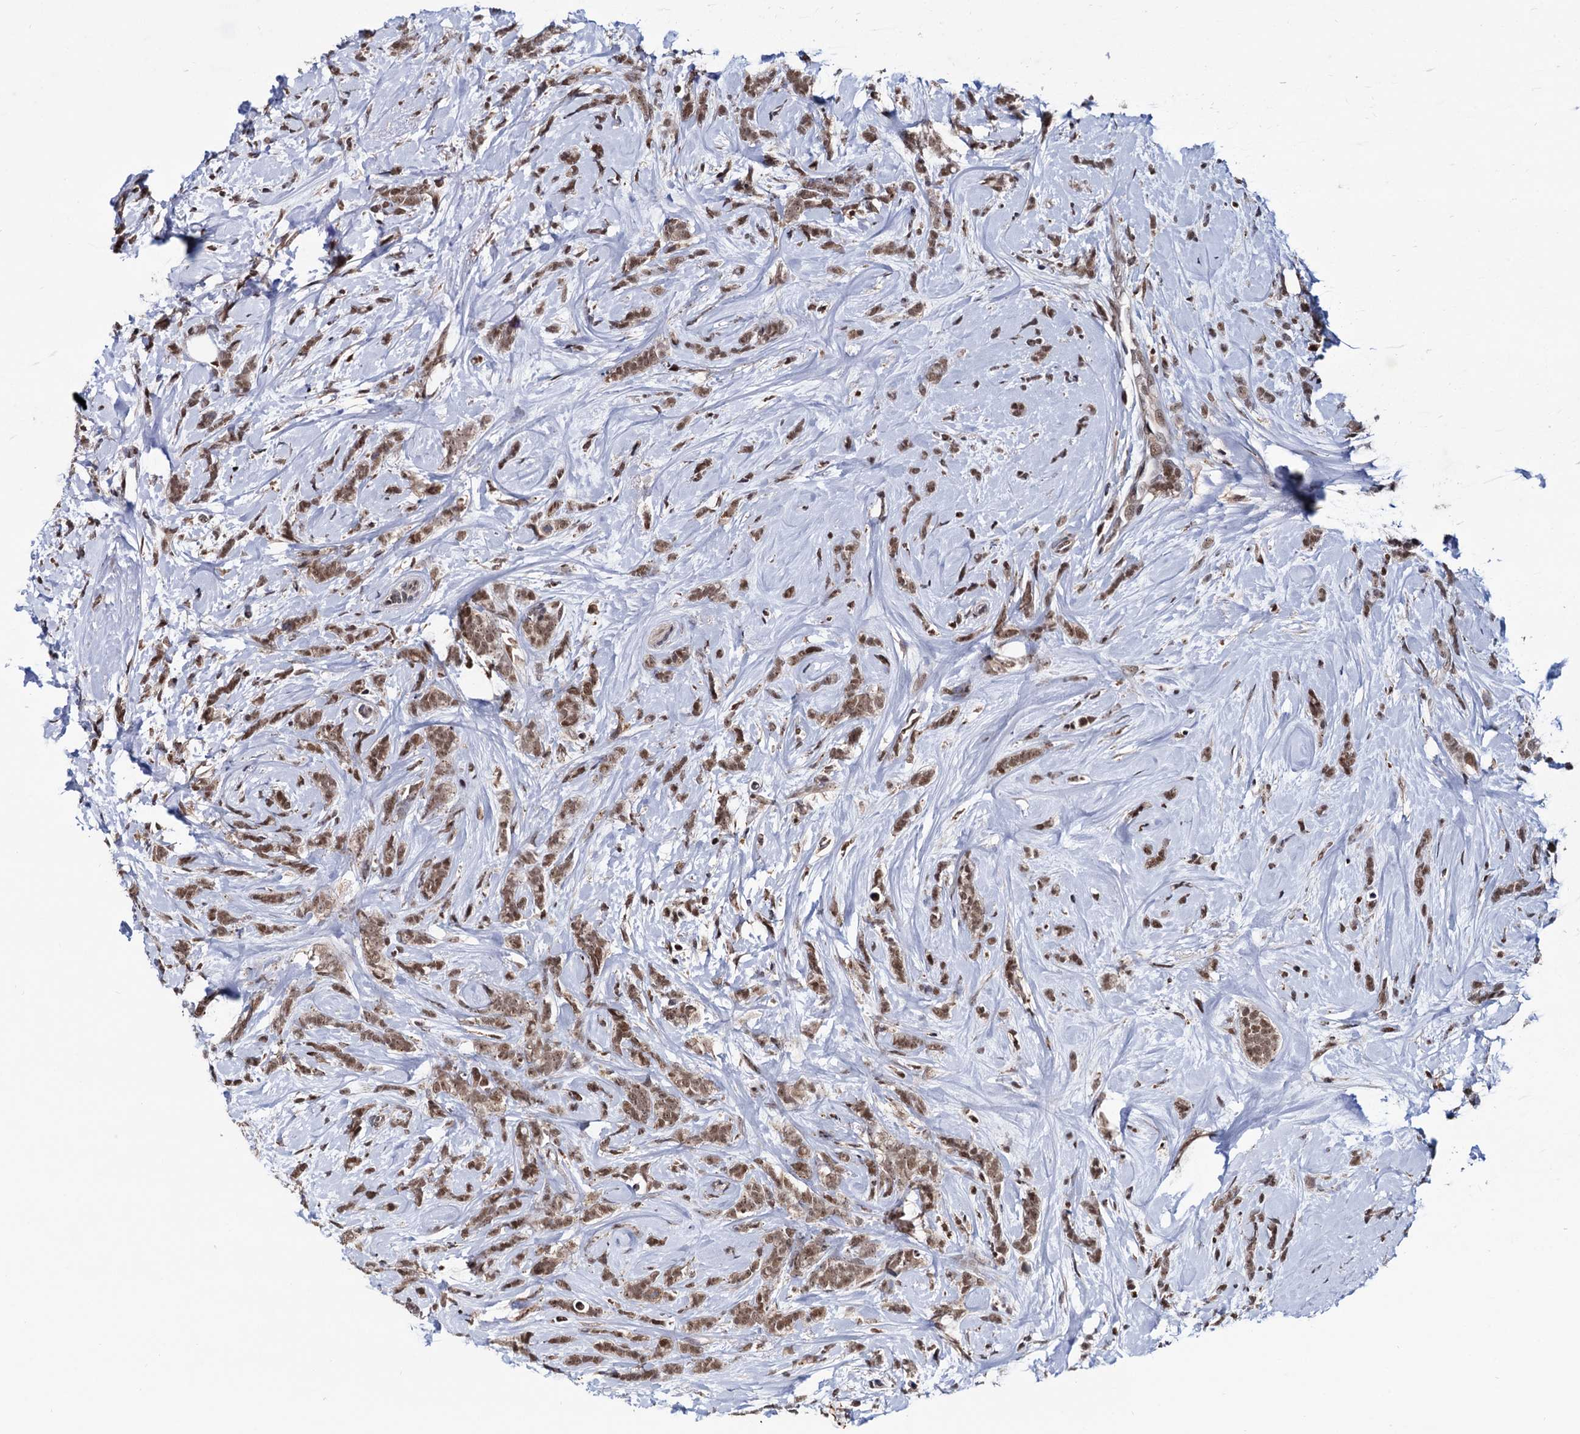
{"staining": {"intensity": "moderate", "quantity": ">75%", "location": "cytoplasmic/membranous,nuclear"}, "tissue": "breast cancer", "cell_type": "Tumor cells", "image_type": "cancer", "snomed": [{"axis": "morphology", "description": "Lobular carcinoma"}, {"axis": "topography", "description": "Breast"}], "caption": "Breast lobular carcinoma stained with a brown dye shows moderate cytoplasmic/membranous and nuclear positive expression in about >75% of tumor cells.", "gene": "RNASEH2B", "patient": {"sex": "female", "age": 58}}